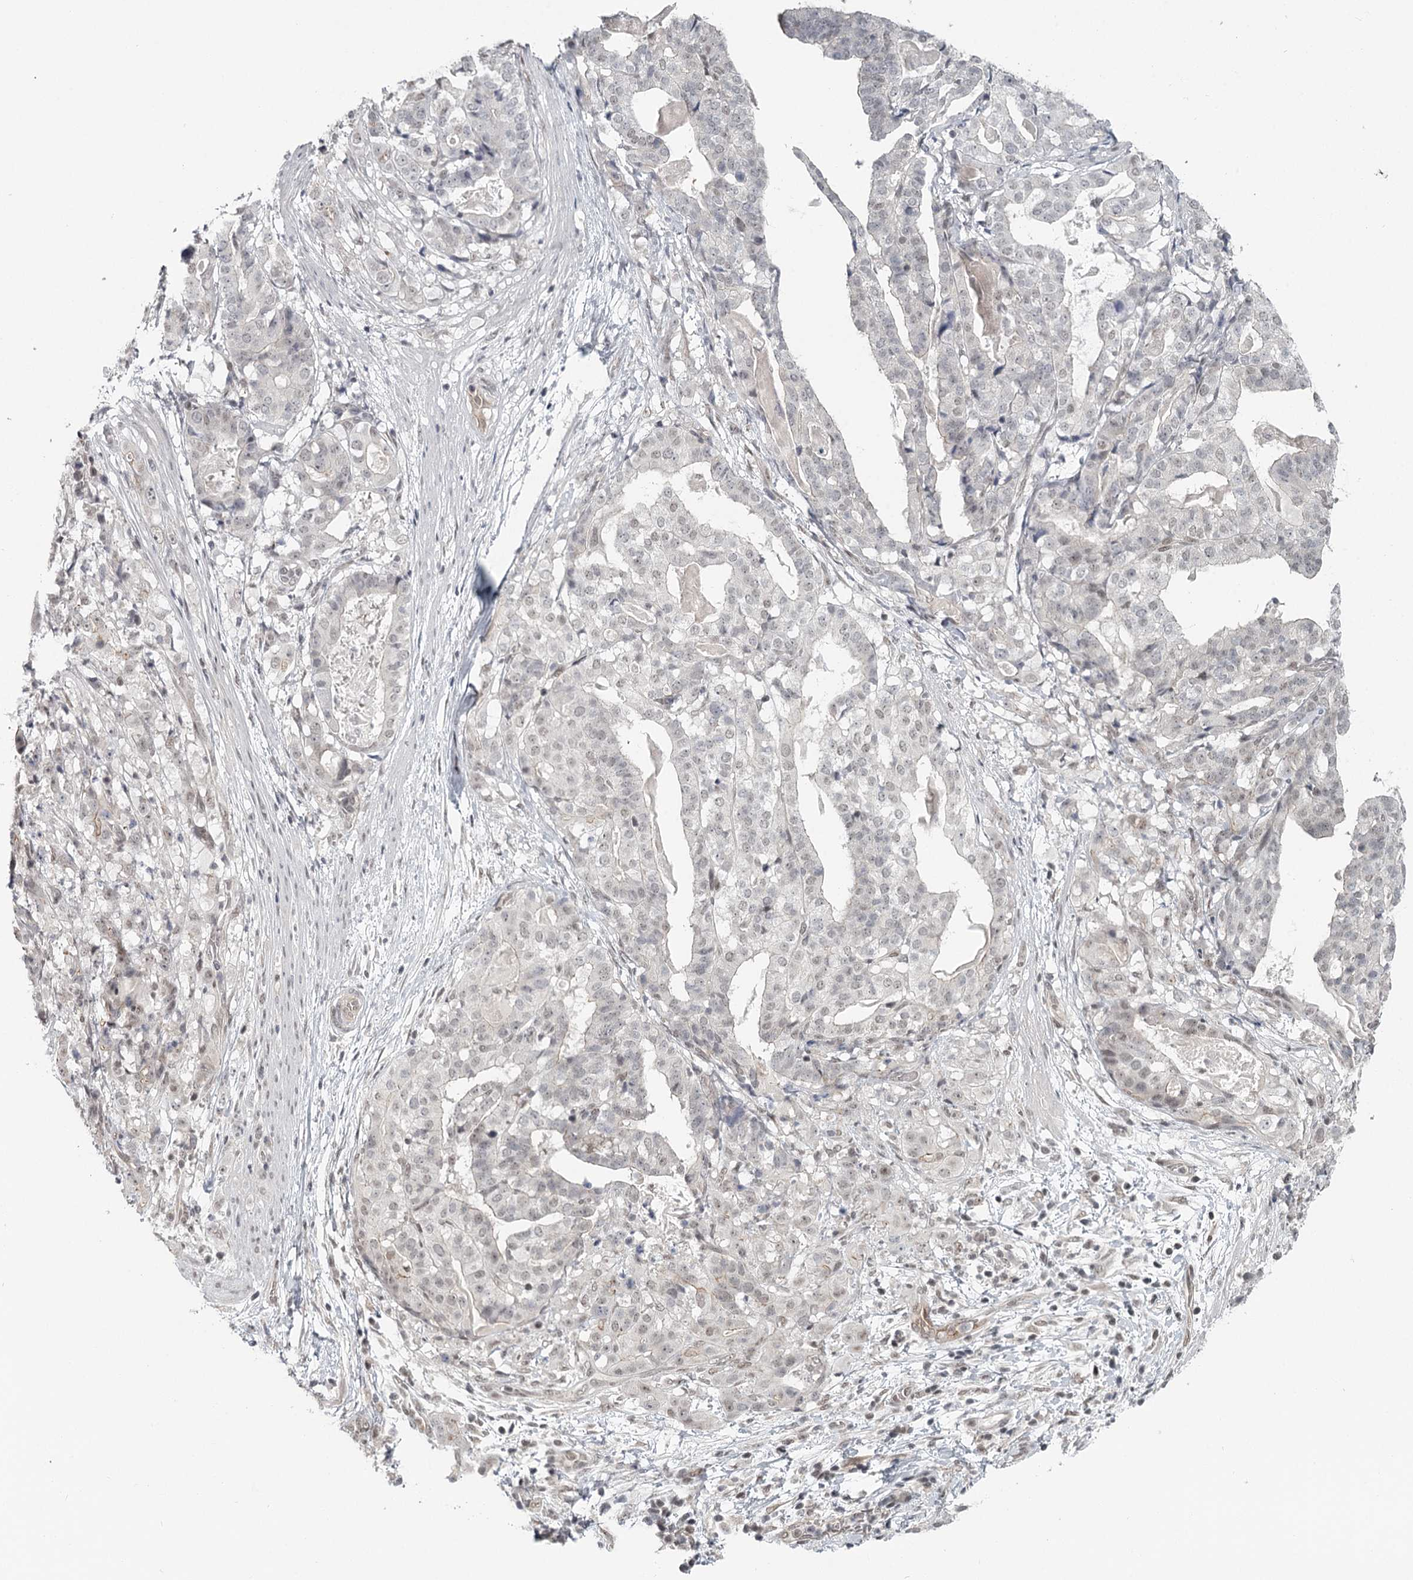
{"staining": {"intensity": "weak", "quantity": ">75%", "location": "nuclear"}, "tissue": "stomach cancer", "cell_type": "Tumor cells", "image_type": "cancer", "snomed": [{"axis": "morphology", "description": "Adenocarcinoma, NOS"}, {"axis": "topography", "description": "Stomach"}], "caption": "Immunohistochemistry (IHC) micrograph of stomach cancer stained for a protein (brown), which demonstrates low levels of weak nuclear expression in about >75% of tumor cells.", "gene": "FAM13C", "patient": {"sex": "male", "age": 48}}